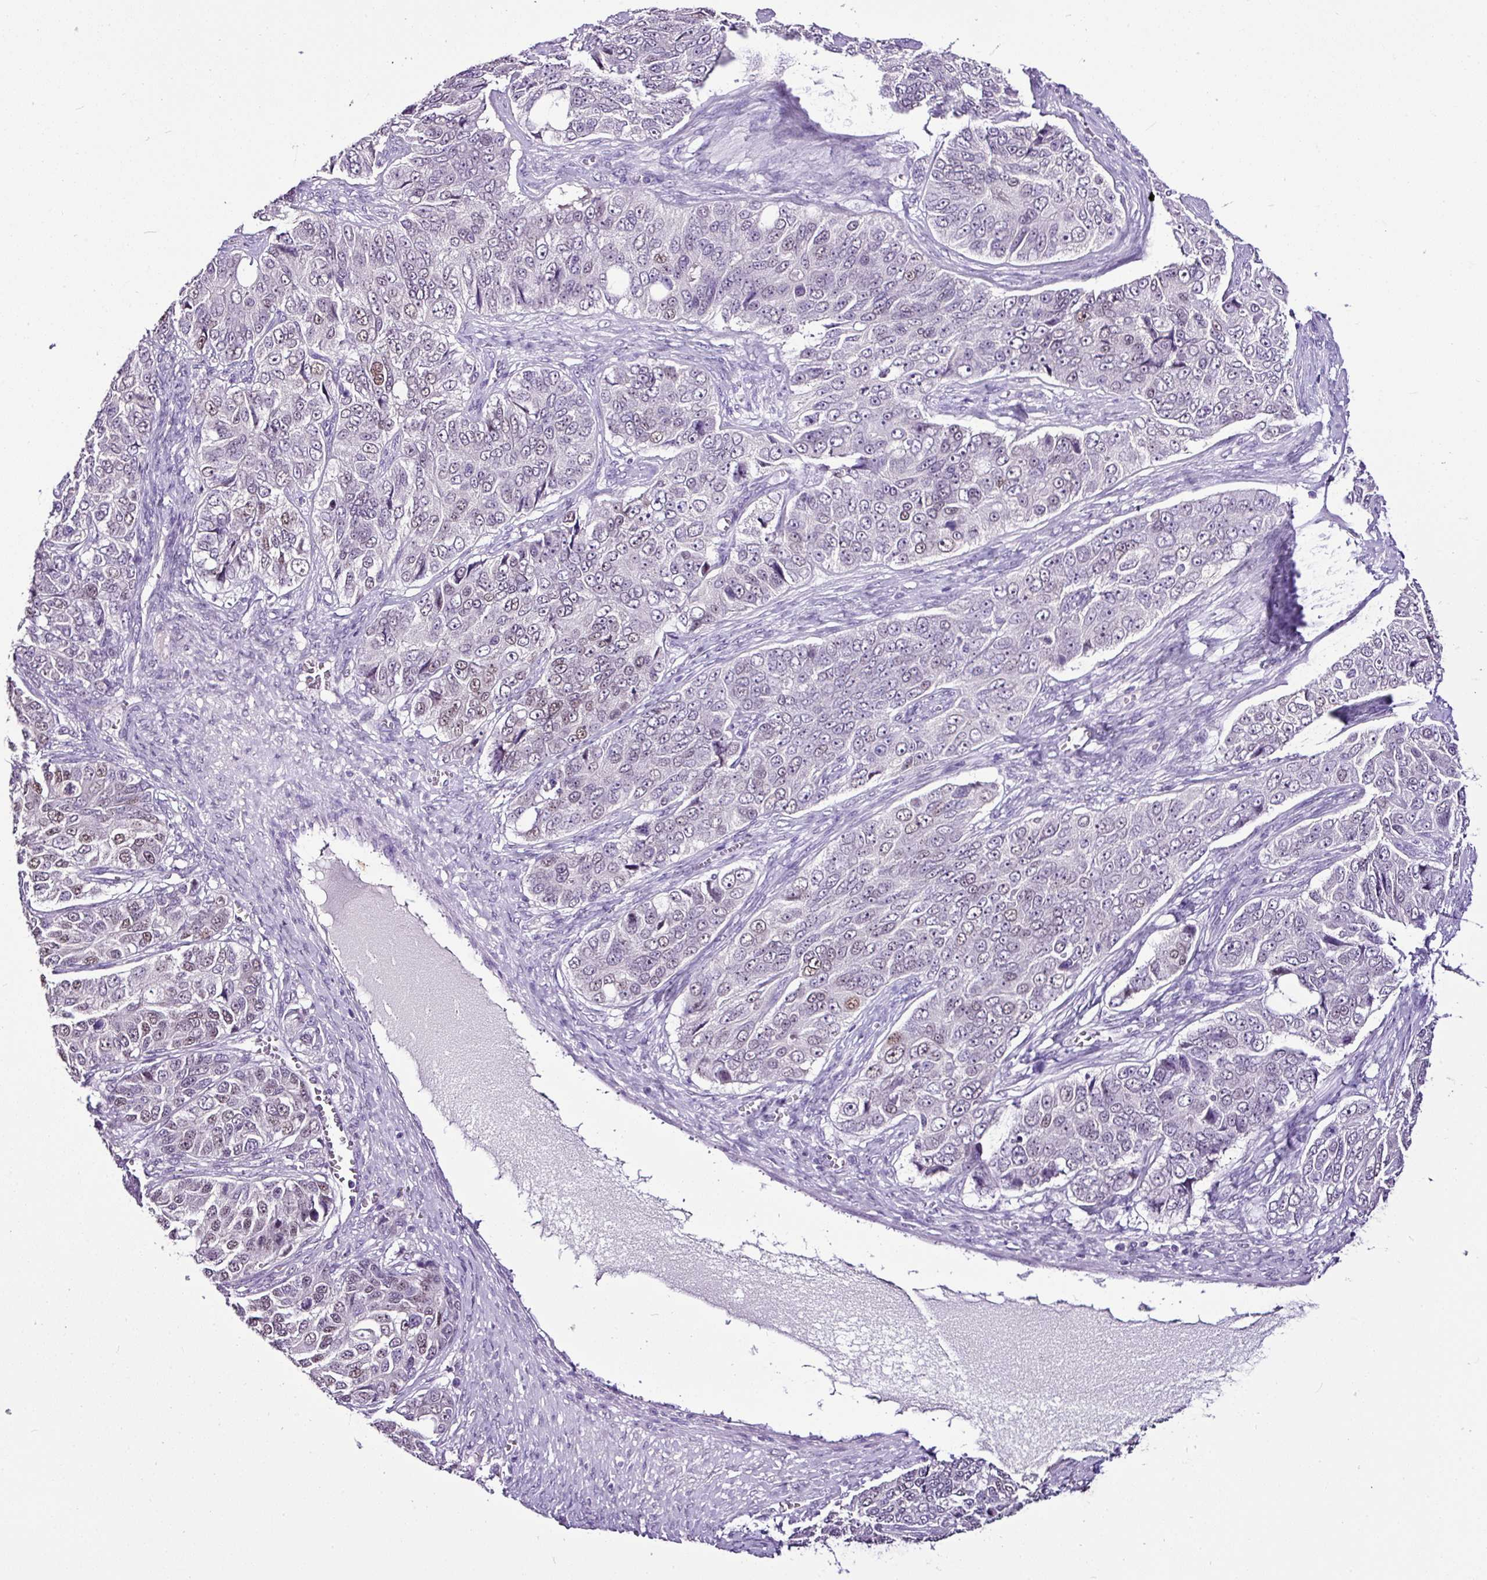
{"staining": {"intensity": "moderate", "quantity": "<25%", "location": "nuclear"}, "tissue": "ovarian cancer", "cell_type": "Tumor cells", "image_type": "cancer", "snomed": [{"axis": "morphology", "description": "Carcinoma, endometroid"}, {"axis": "topography", "description": "Ovary"}], "caption": "Immunohistochemical staining of human ovarian cancer (endometroid carcinoma) exhibits low levels of moderate nuclear protein positivity in about <25% of tumor cells. (brown staining indicates protein expression, while blue staining denotes nuclei).", "gene": "ESR1", "patient": {"sex": "female", "age": 51}}